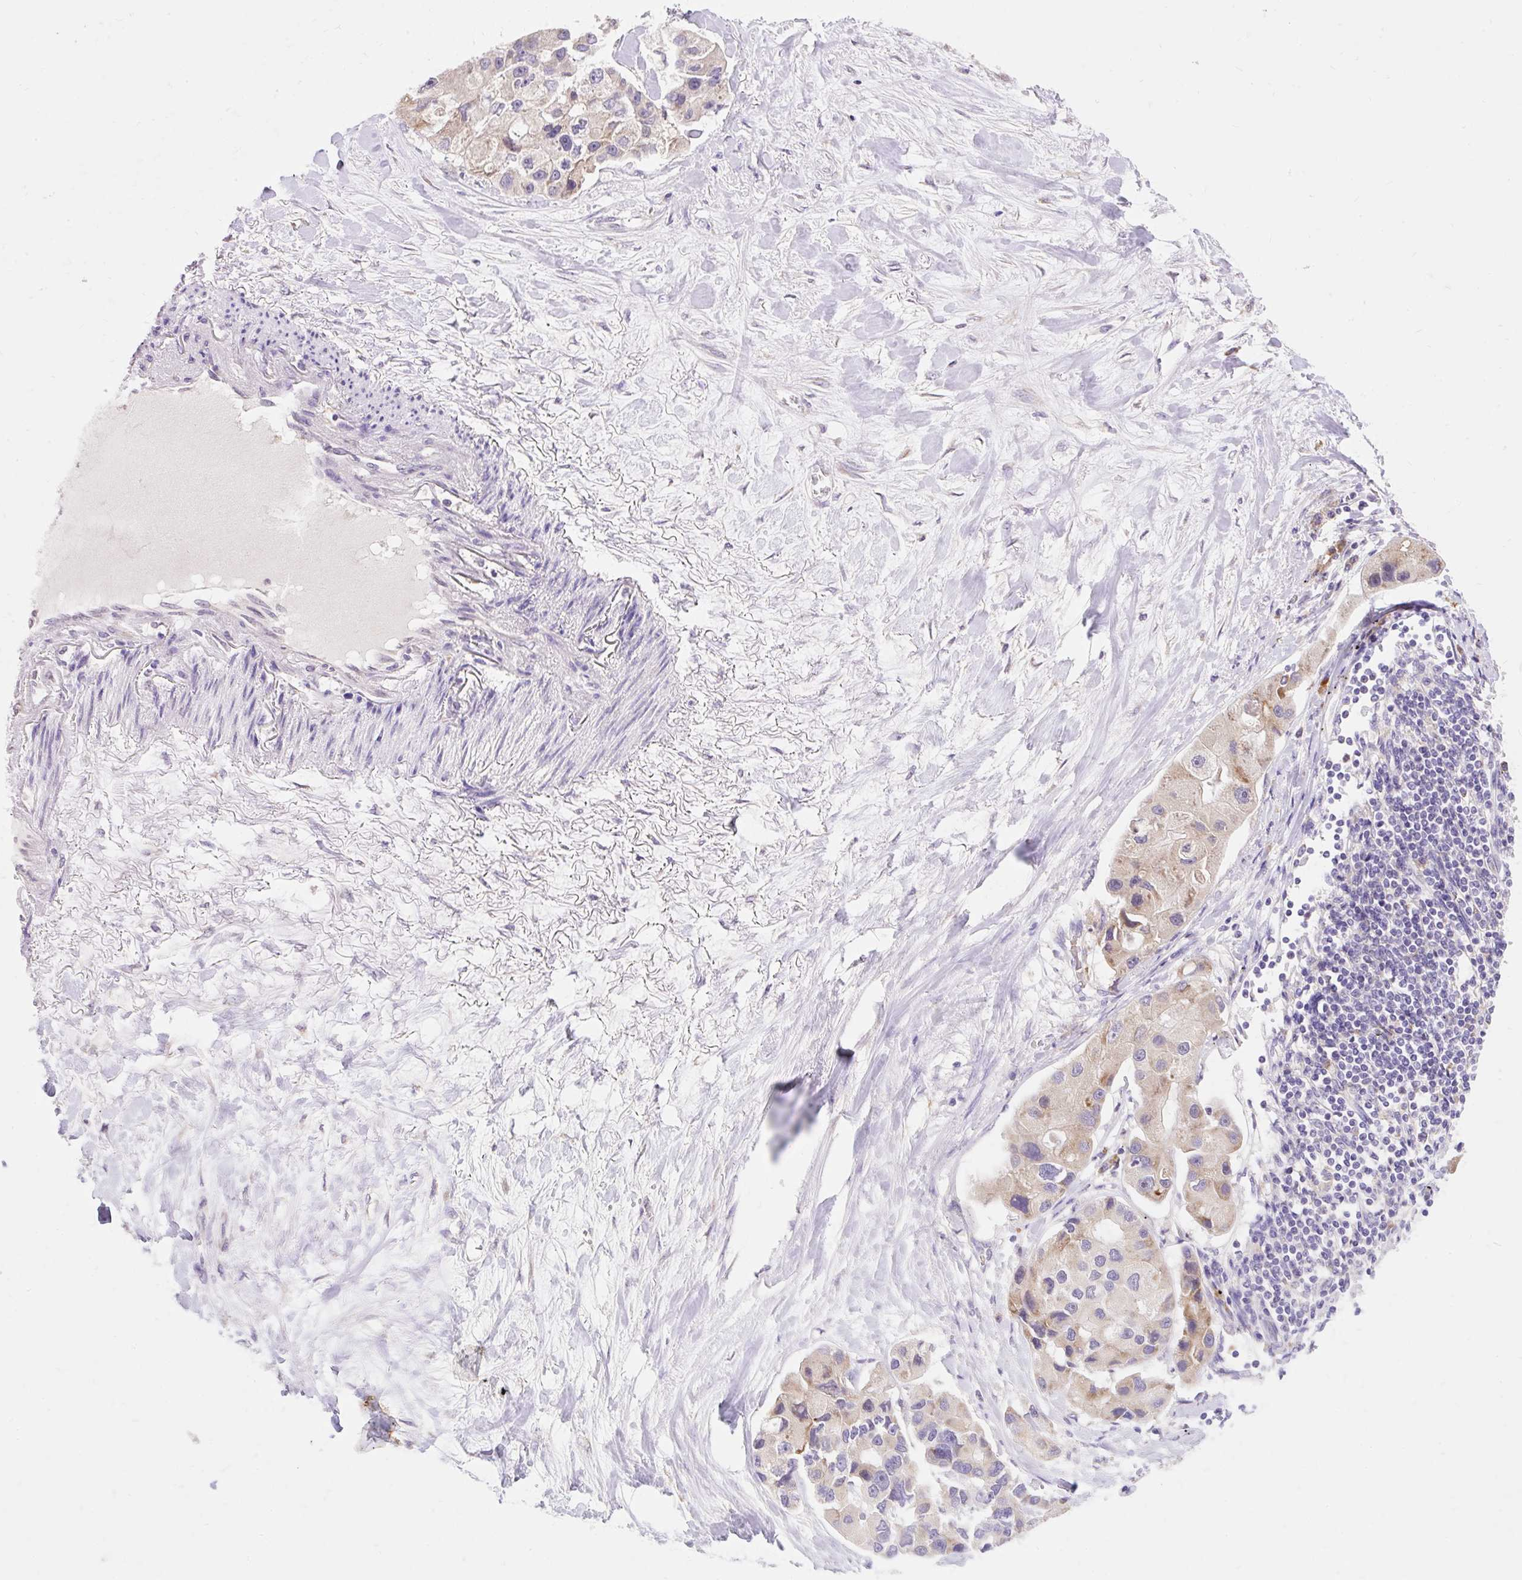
{"staining": {"intensity": "weak", "quantity": "<25%", "location": "cytoplasmic/membranous"}, "tissue": "lung cancer", "cell_type": "Tumor cells", "image_type": "cancer", "snomed": [{"axis": "morphology", "description": "Adenocarcinoma, NOS"}, {"axis": "topography", "description": "Lung"}], "caption": "Immunohistochemical staining of human lung cancer demonstrates no significant positivity in tumor cells.", "gene": "SEC63", "patient": {"sex": "female", "age": 54}}